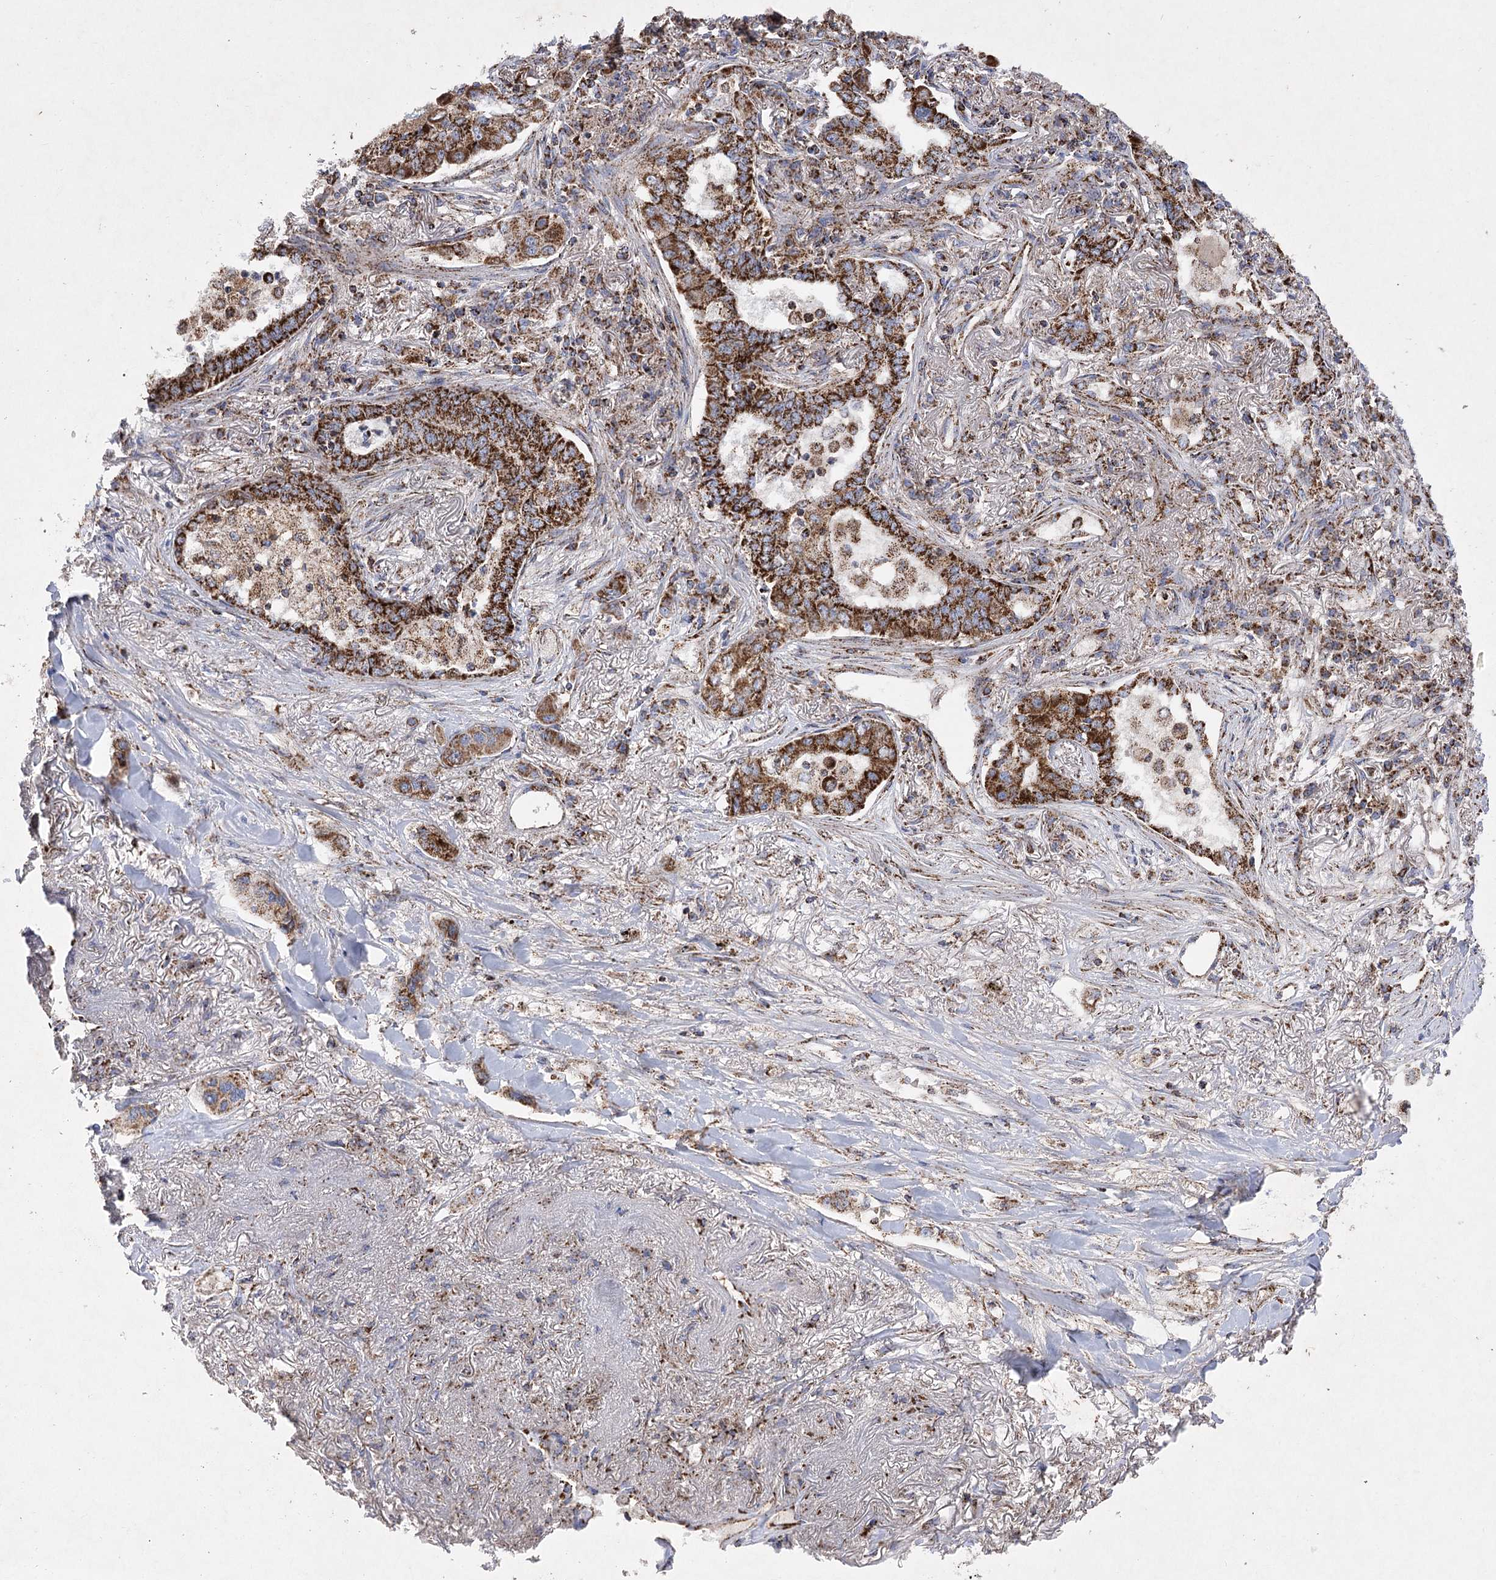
{"staining": {"intensity": "strong", "quantity": ">75%", "location": "cytoplasmic/membranous"}, "tissue": "lung cancer", "cell_type": "Tumor cells", "image_type": "cancer", "snomed": [{"axis": "morphology", "description": "Adenocarcinoma, NOS"}, {"axis": "topography", "description": "Lung"}], "caption": "A histopathology image of adenocarcinoma (lung) stained for a protein displays strong cytoplasmic/membranous brown staining in tumor cells.", "gene": "ASNSD1", "patient": {"sex": "male", "age": 49}}